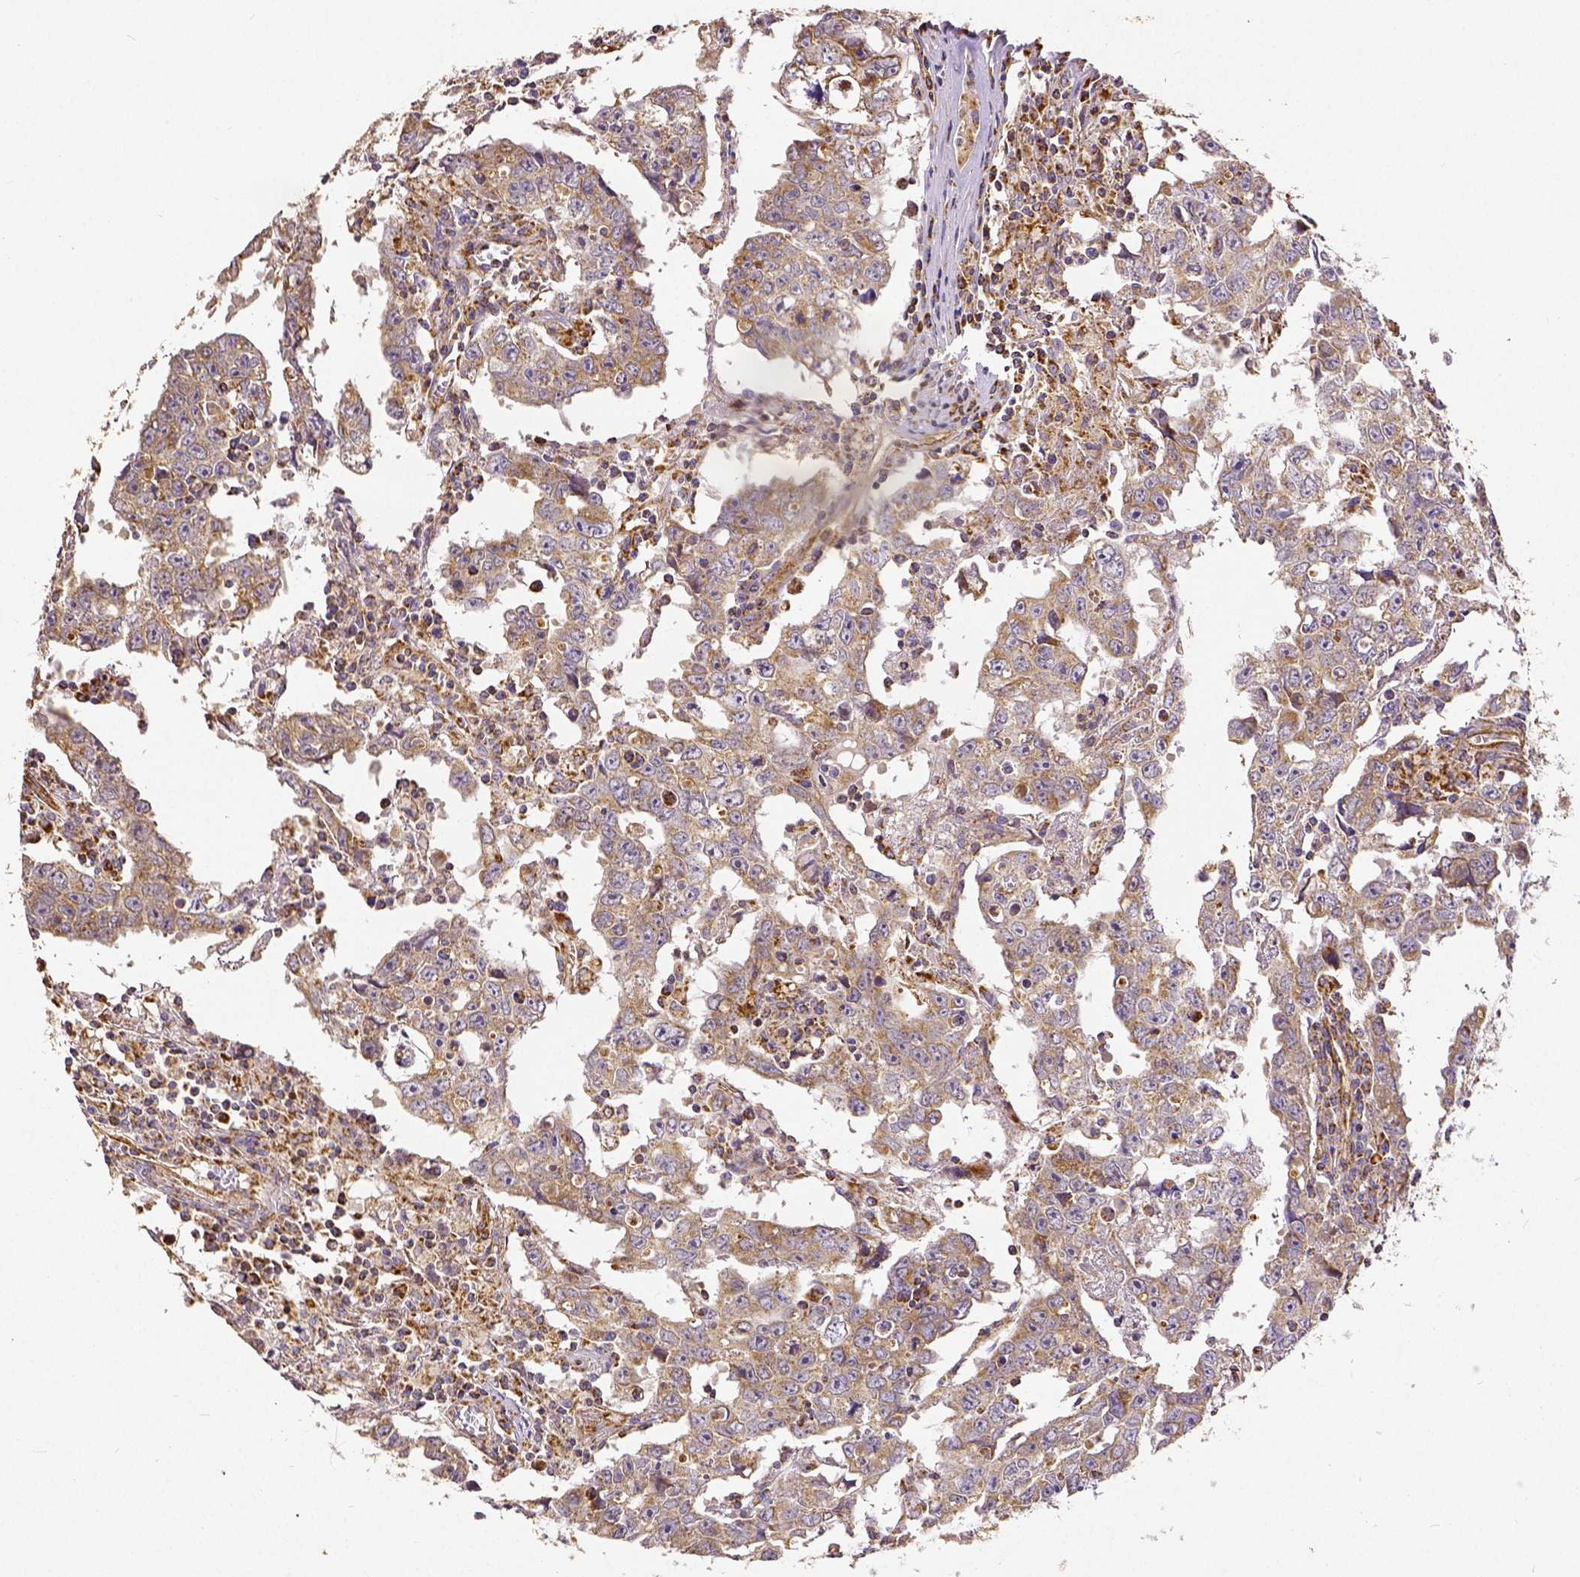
{"staining": {"intensity": "weak", "quantity": ">75%", "location": "cytoplasmic/membranous"}, "tissue": "testis cancer", "cell_type": "Tumor cells", "image_type": "cancer", "snomed": [{"axis": "morphology", "description": "Carcinoma, Embryonal, NOS"}, {"axis": "topography", "description": "Testis"}], "caption": "Protein expression by immunohistochemistry (IHC) exhibits weak cytoplasmic/membranous expression in approximately >75% of tumor cells in testis embryonal carcinoma.", "gene": "SDHB", "patient": {"sex": "male", "age": 22}}